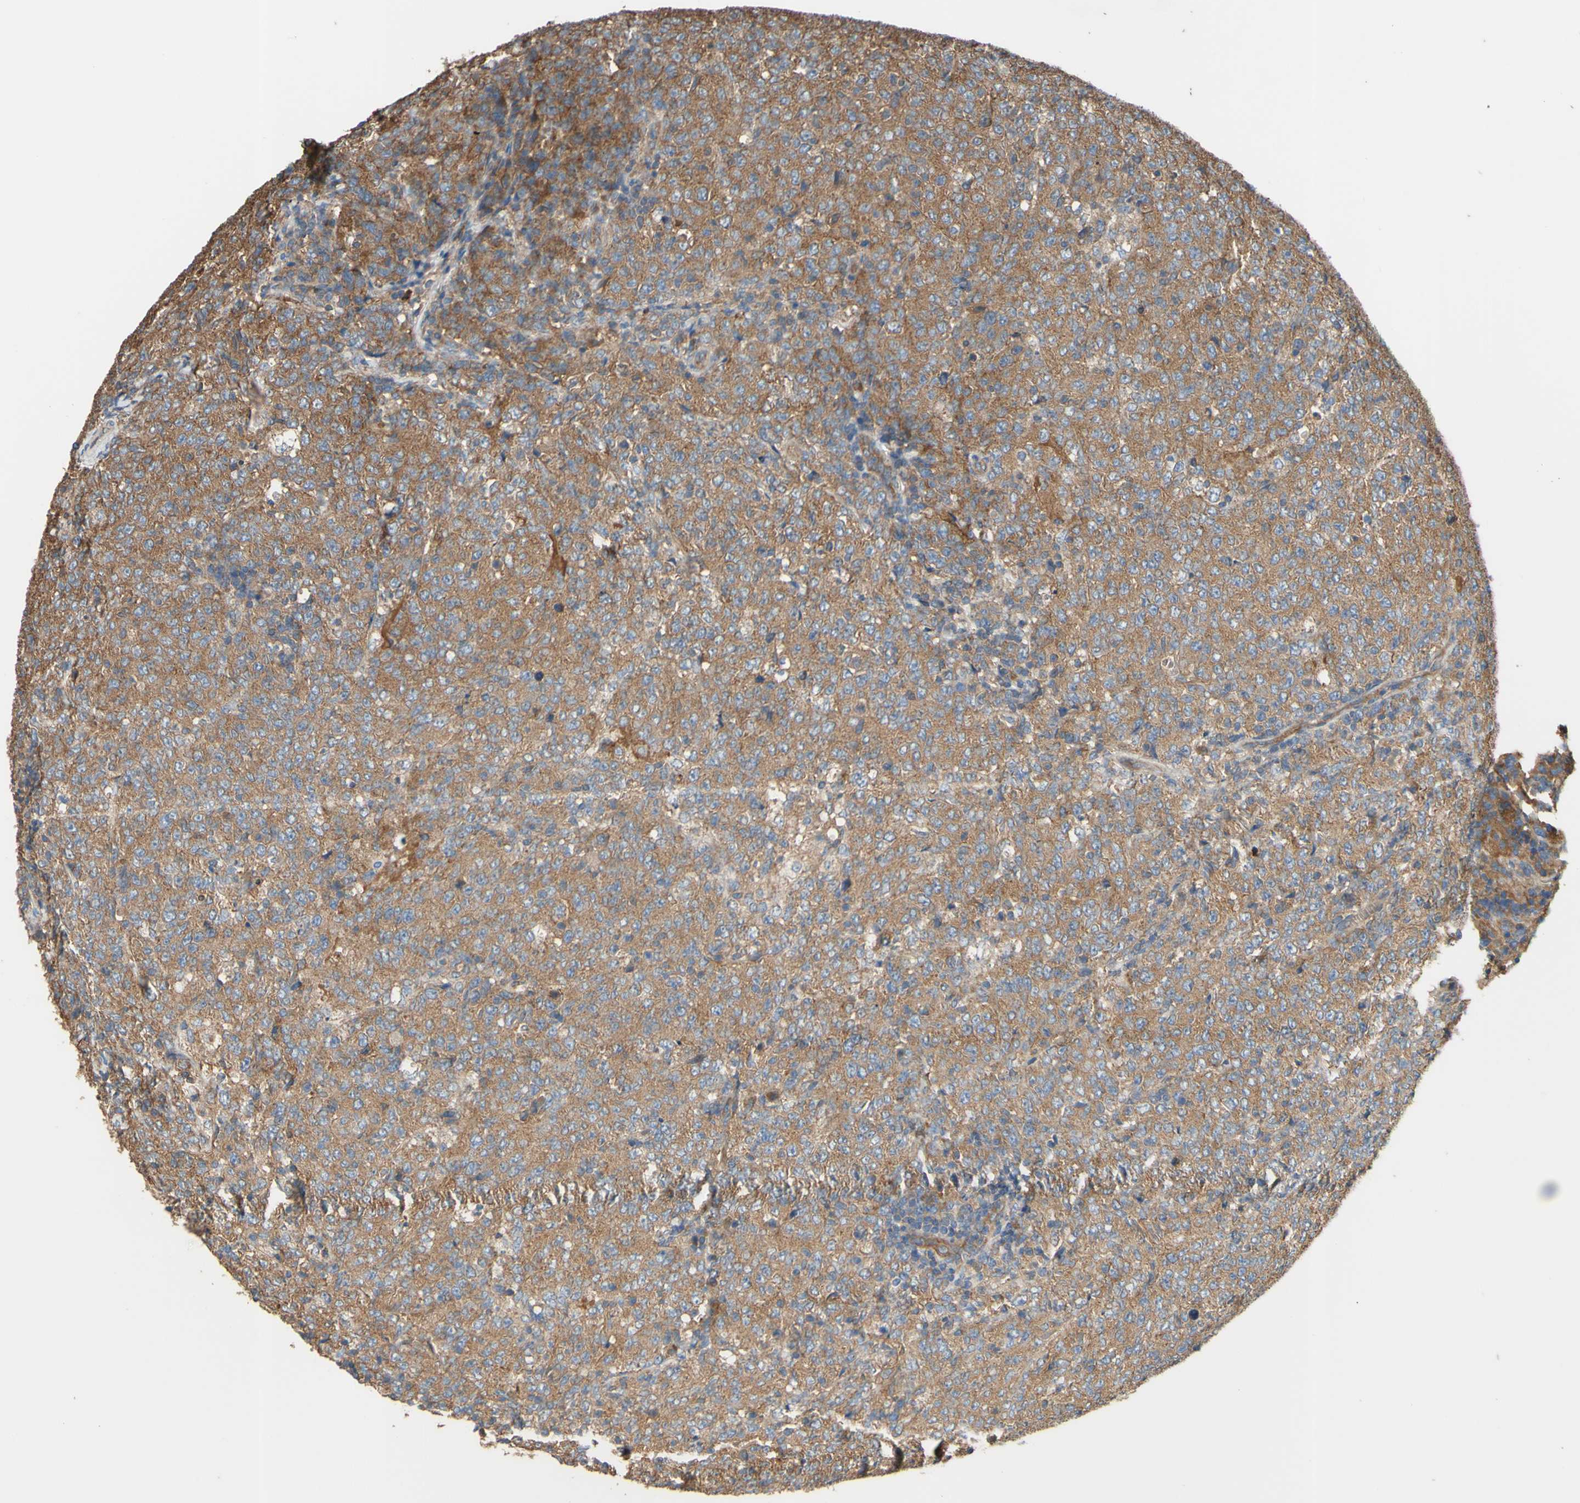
{"staining": {"intensity": "moderate", "quantity": ">75%", "location": "cytoplasmic/membranous"}, "tissue": "lymphoma", "cell_type": "Tumor cells", "image_type": "cancer", "snomed": [{"axis": "morphology", "description": "Malignant lymphoma, non-Hodgkin's type, High grade"}, {"axis": "topography", "description": "Tonsil"}], "caption": "High-grade malignant lymphoma, non-Hodgkin's type was stained to show a protein in brown. There is medium levels of moderate cytoplasmic/membranous expression in approximately >75% of tumor cells. The staining was performed using DAB (3,3'-diaminobenzidine) to visualize the protein expression in brown, while the nuclei were stained in blue with hematoxylin (Magnification: 20x).", "gene": "CTTN", "patient": {"sex": "female", "age": 36}}